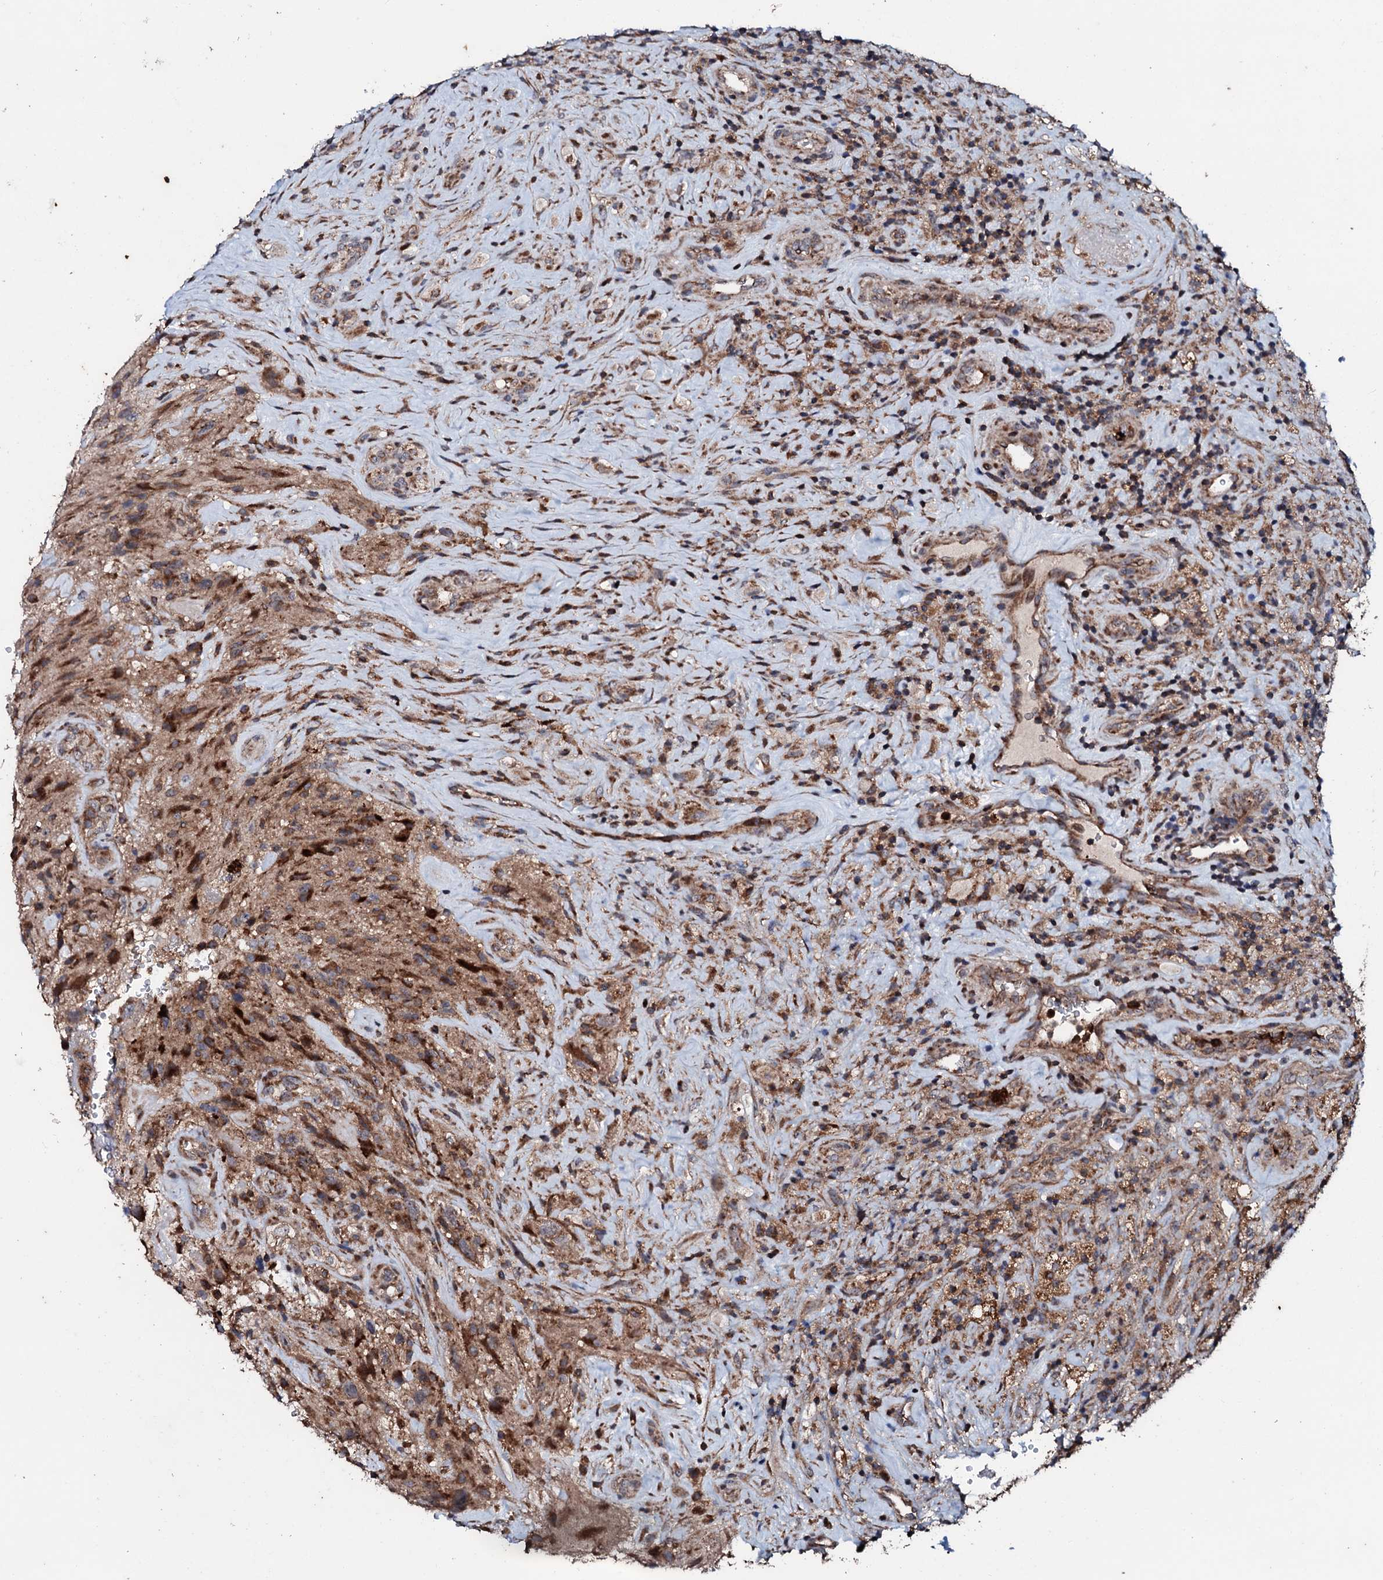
{"staining": {"intensity": "moderate", "quantity": ">75%", "location": "cytoplasmic/membranous"}, "tissue": "glioma", "cell_type": "Tumor cells", "image_type": "cancer", "snomed": [{"axis": "morphology", "description": "Glioma, malignant, High grade"}, {"axis": "topography", "description": "Brain"}], "caption": "Tumor cells exhibit medium levels of moderate cytoplasmic/membranous expression in approximately >75% of cells in human glioma. Nuclei are stained in blue.", "gene": "SDHAF2", "patient": {"sex": "male", "age": 69}}